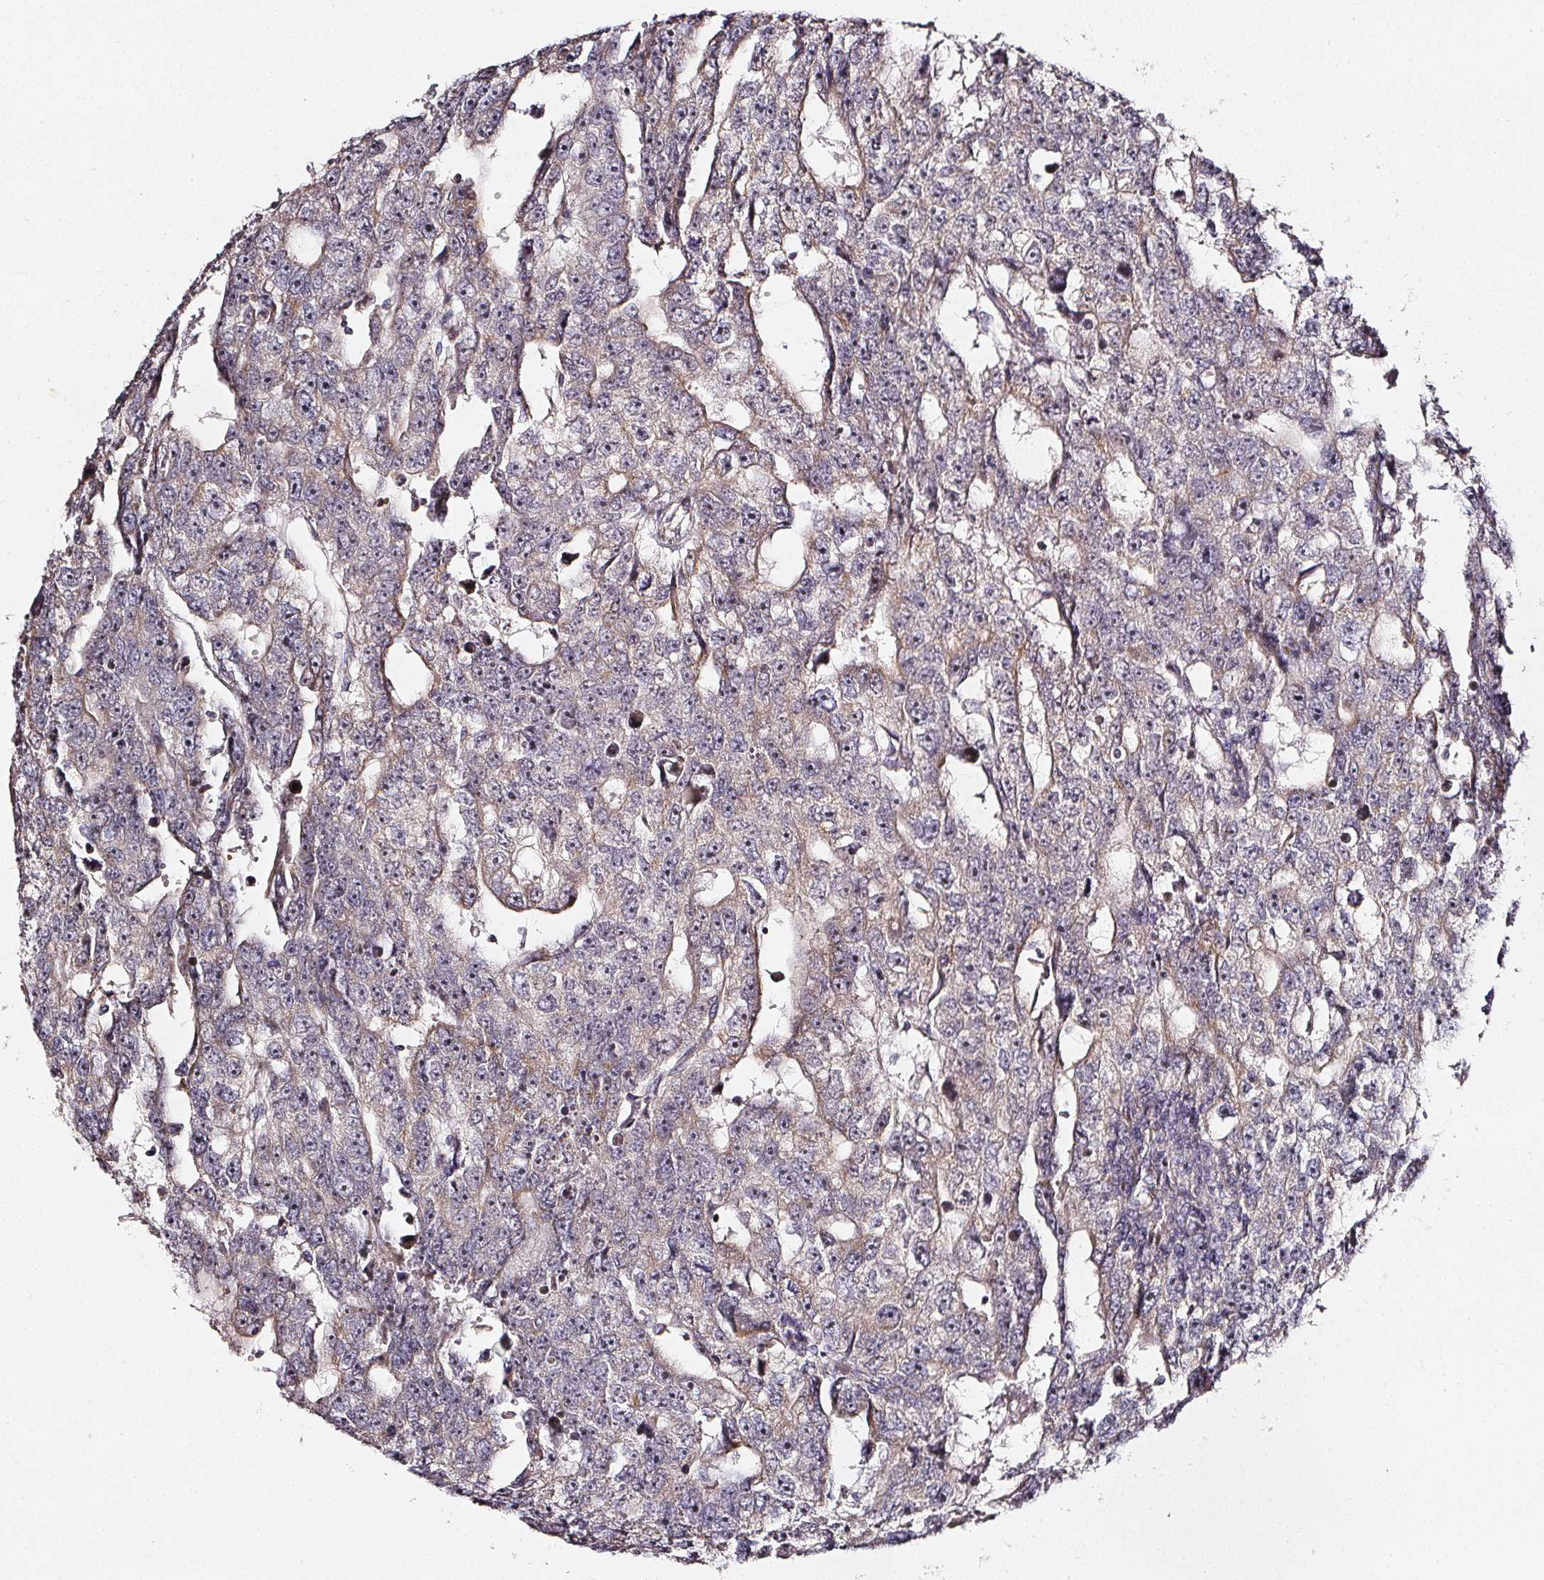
{"staining": {"intensity": "weak", "quantity": "25%-75%", "location": "cytoplasmic/membranous"}, "tissue": "testis cancer", "cell_type": "Tumor cells", "image_type": "cancer", "snomed": [{"axis": "morphology", "description": "Carcinoma, Embryonal, NOS"}, {"axis": "topography", "description": "Testis"}], "caption": "Protein expression analysis of human embryonal carcinoma (testis) reveals weak cytoplasmic/membranous staining in about 25%-75% of tumor cells.", "gene": "NTRK1", "patient": {"sex": "male", "age": 20}}